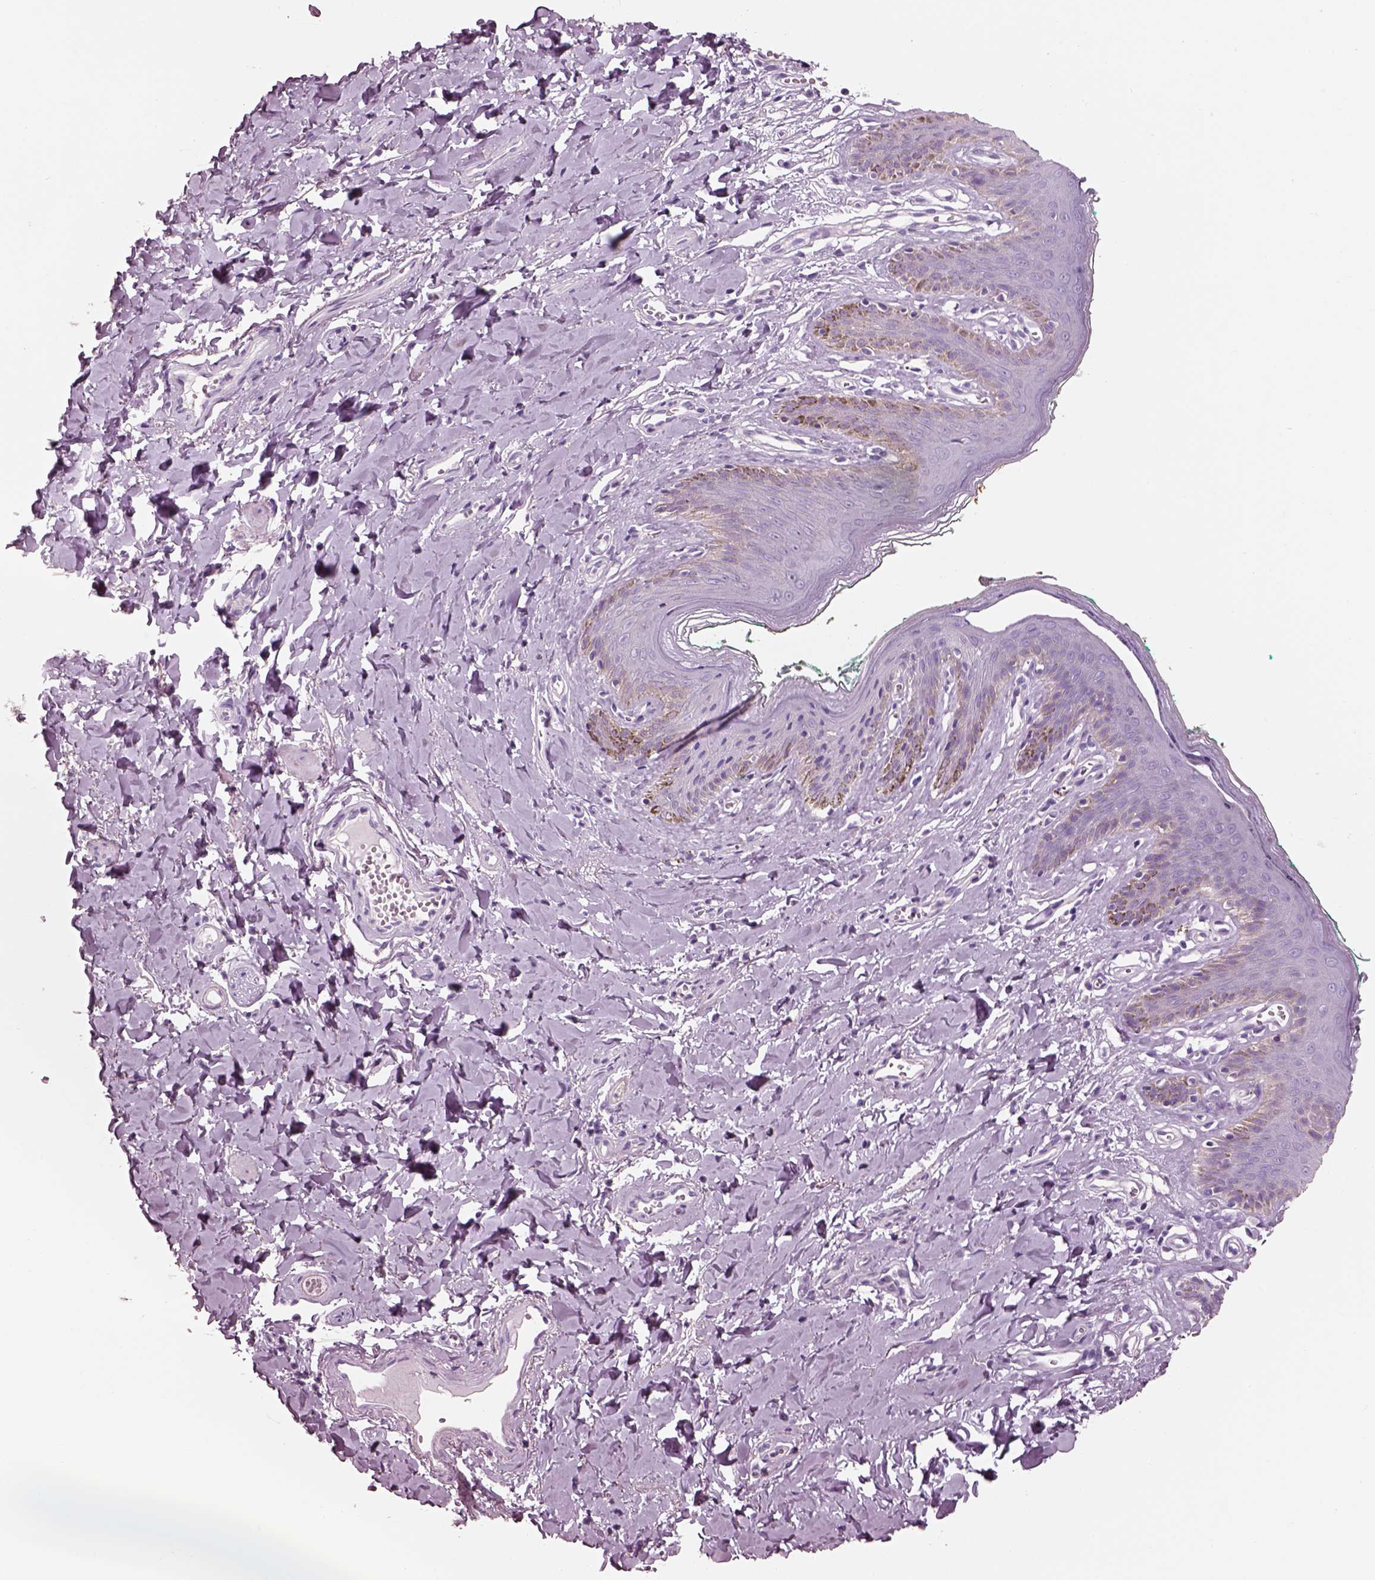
{"staining": {"intensity": "negative", "quantity": "none", "location": "none"}, "tissue": "skin", "cell_type": "Epidermal cells", "image_type": "normal", "snomed": [{"axis": "morphology", "description": "Normal tissue, NOS"}, {"axis": "topography", "description": "Vulva"}], "caption": "IHC histopathology image of normal human skin stained for a protein (brown), which reveals no expression in epidermal cells.", "gene": "PNOC", "patient": {"sex": "female", "age": 66}}